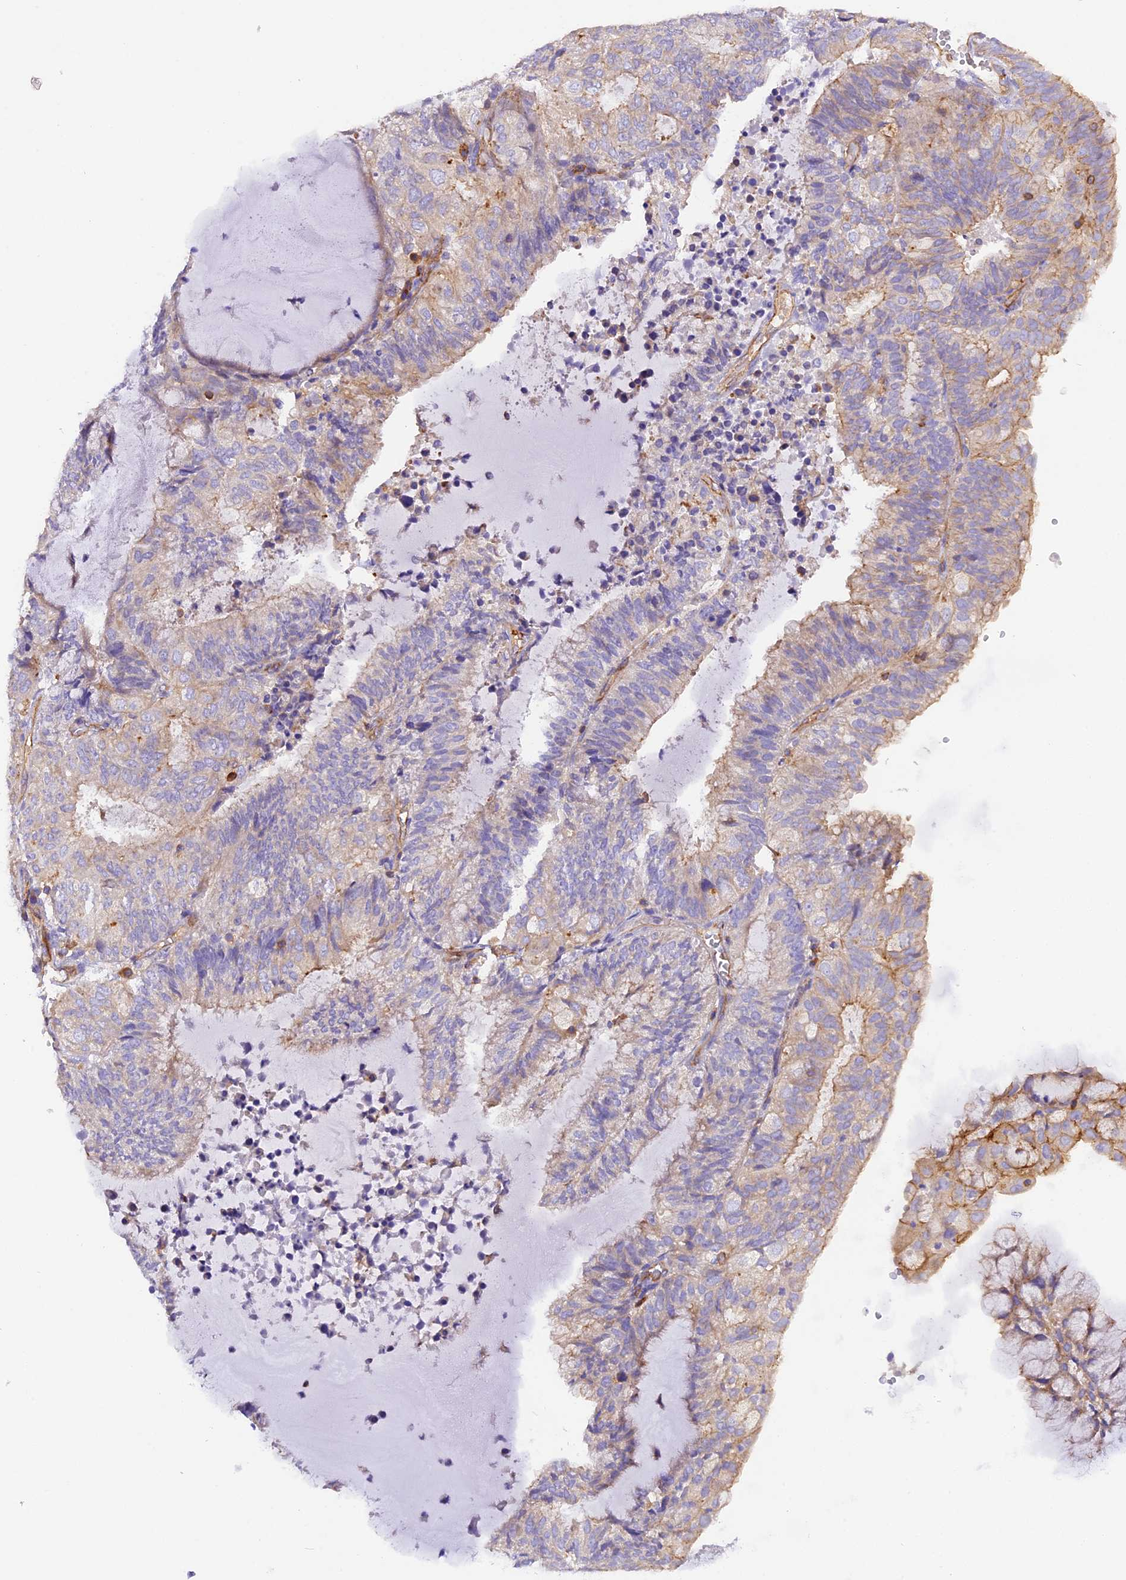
{"staining": {"intensity": "weak", "quantity": "<25%", "location": "cytoplasmic/membranous"}, "tissue": "endometrial cancer", "cell_type": "Tumor cells", "image_type": "cancer", "snomed": [{"axis": "morphology", "description": "Adenocarcinoma, NOS"}, {"axis": "topography", "description": "Endometrium"}], "caption": "DAB (3,3'-diaminobenzidine) immunohistochemical staining of adenocarcinoma (endometrial) reveals no significant expression in tumor cells.", "gene": "FAM193A", "patient": {"sex": "female", "age": 81}}